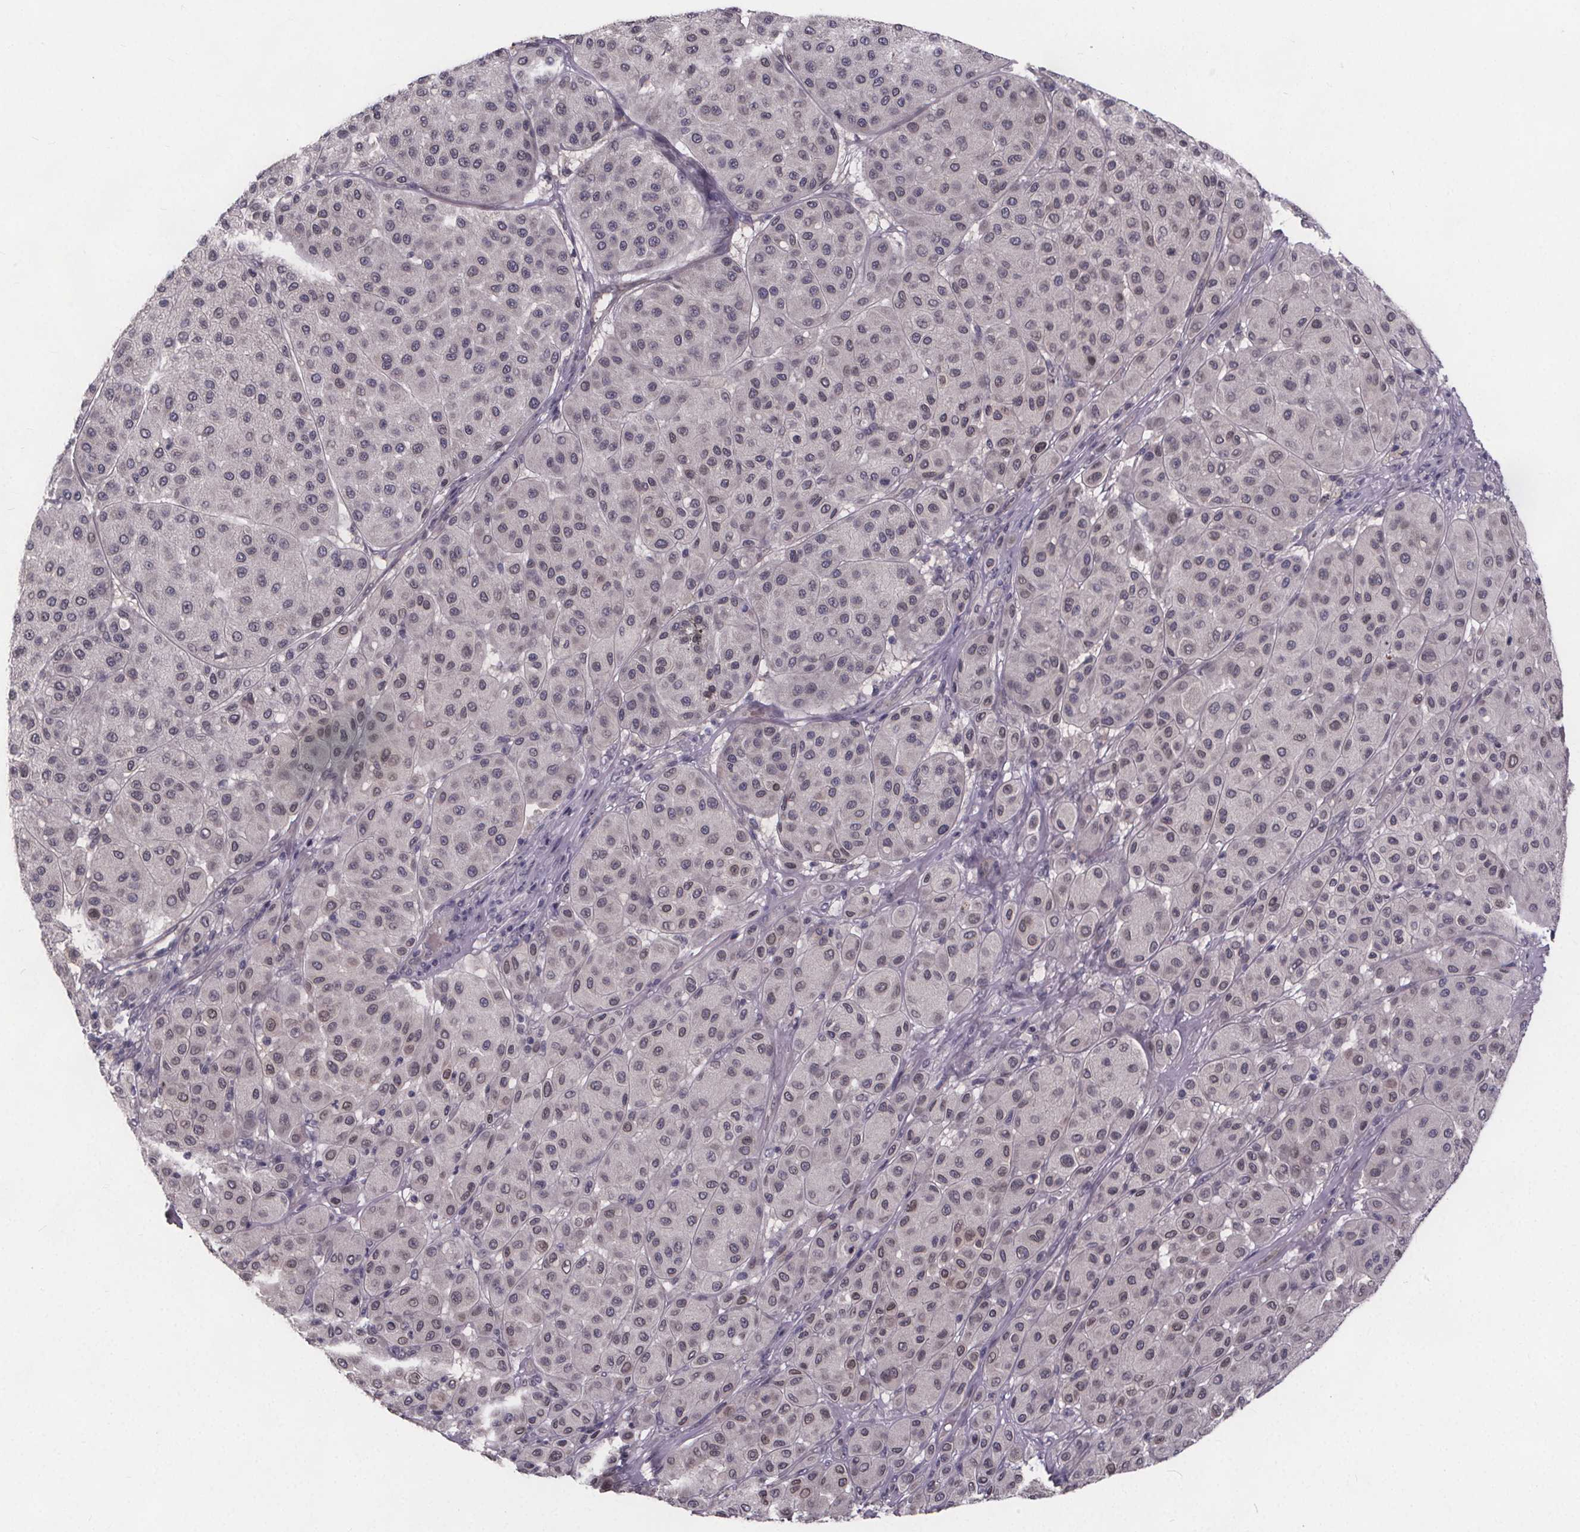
{"staining": {"intensity": "negative", "quantity": "none", "location": "none"}, "tissue": "melanoma", "cell_type": "Tumor cells", "image_type": "cancer", "snomed": [{"axis": "morphology", "description": "Malignant melanoma, Metastatic site"}, {"axis": "topography", "description": "Smooth muscle"}], "caption": "The image demonstrates no significant positivity in tumor cells of melanoma.", "gene": "FAM181B", "patient": {"sex": "male", "age": 41}}